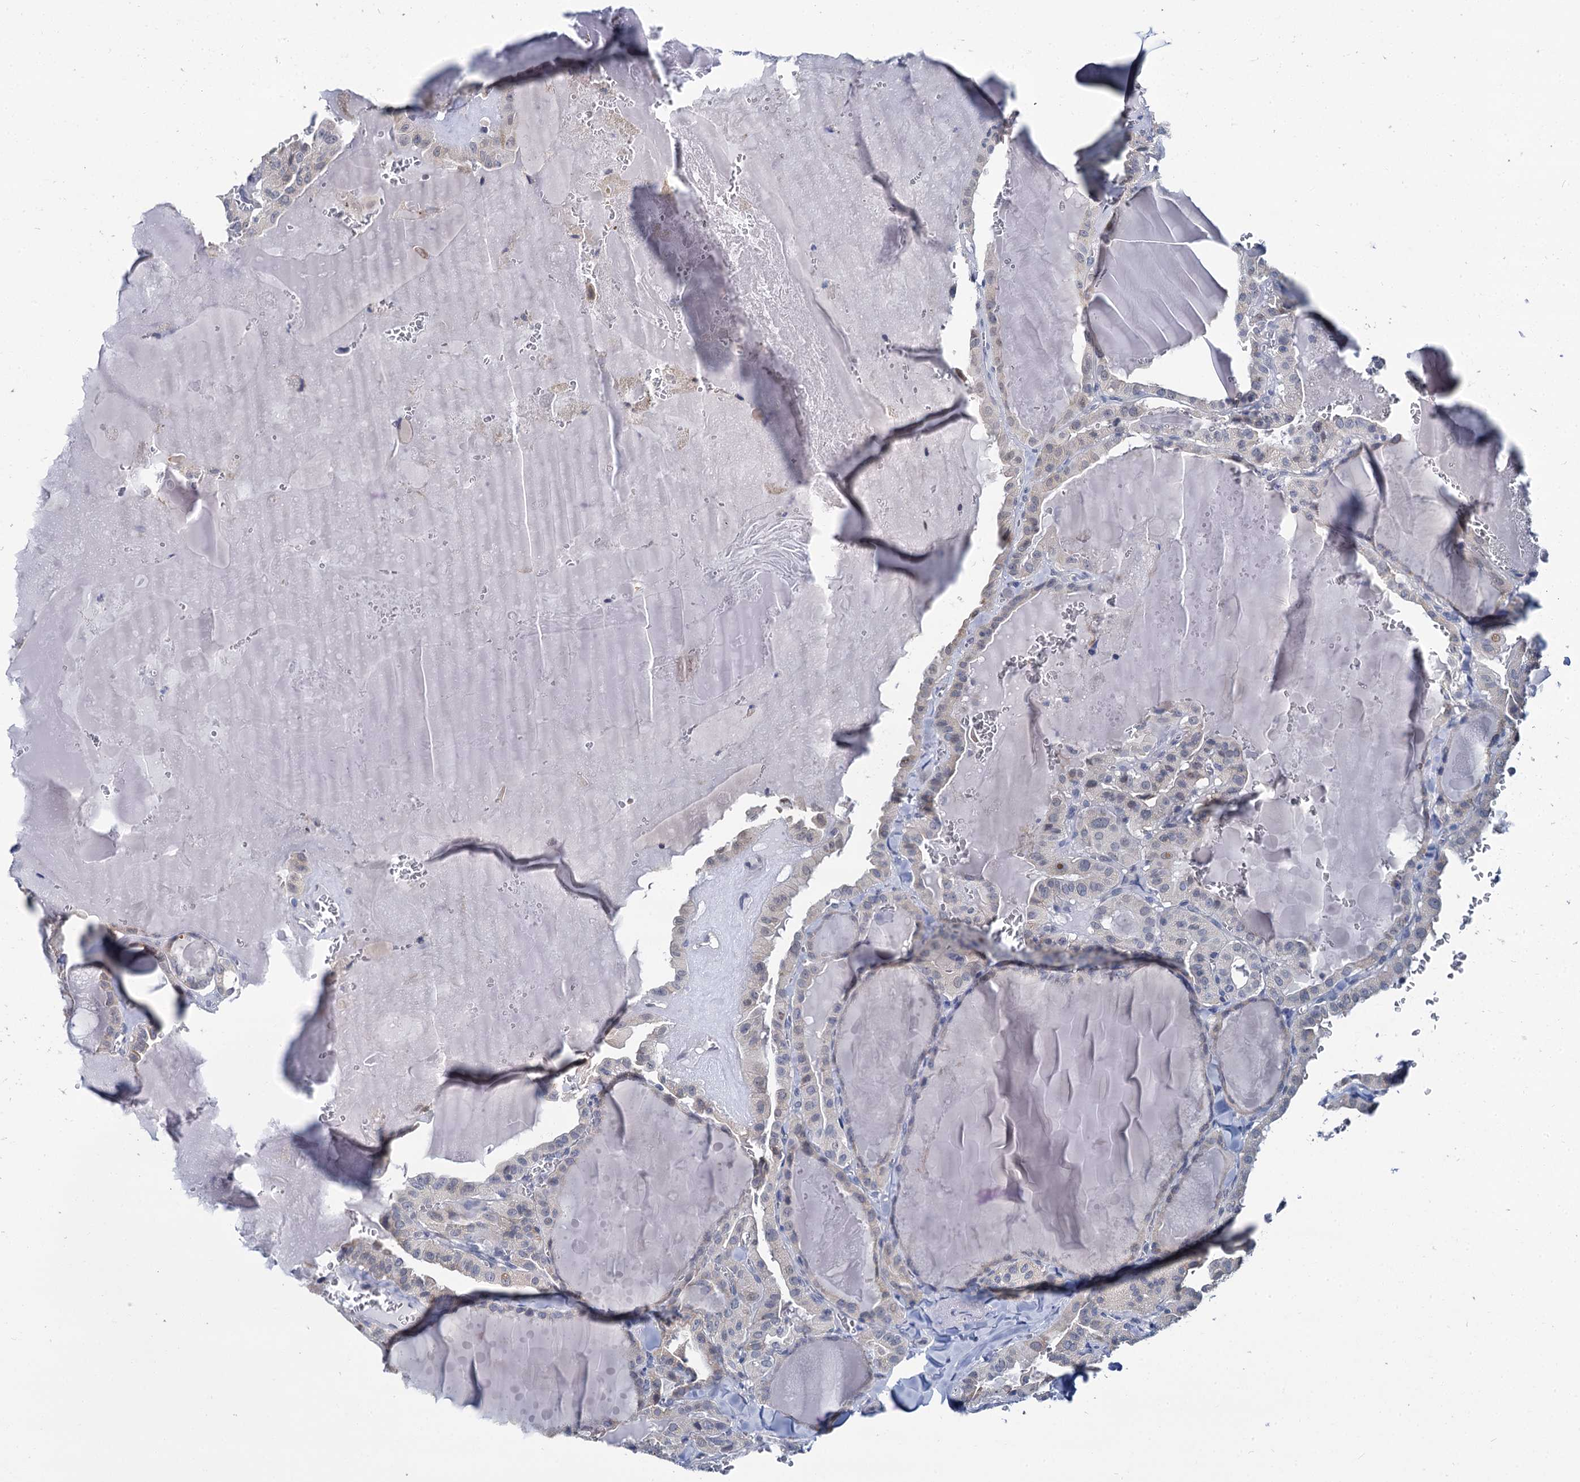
{"staining": {"intensity": "negative", "quantity": "none", "location": "none"}, "tissue": "thyroid cancer", "cell_type": "Tumor cells", "image_type": "cancer", "snomed": [{"axis": "morphology", "description": "Papillary adenocarcinoma, NOS"}, {"axis": "topography", "description": "Thyroid gland"}], "caption": "Immunohistochemistry of human thyroid cancer (papillary adenocarcinoma) displays no expression in tumor cells.", "gene": "MIOX", "patient": {"sex": "male", "age": 52}}